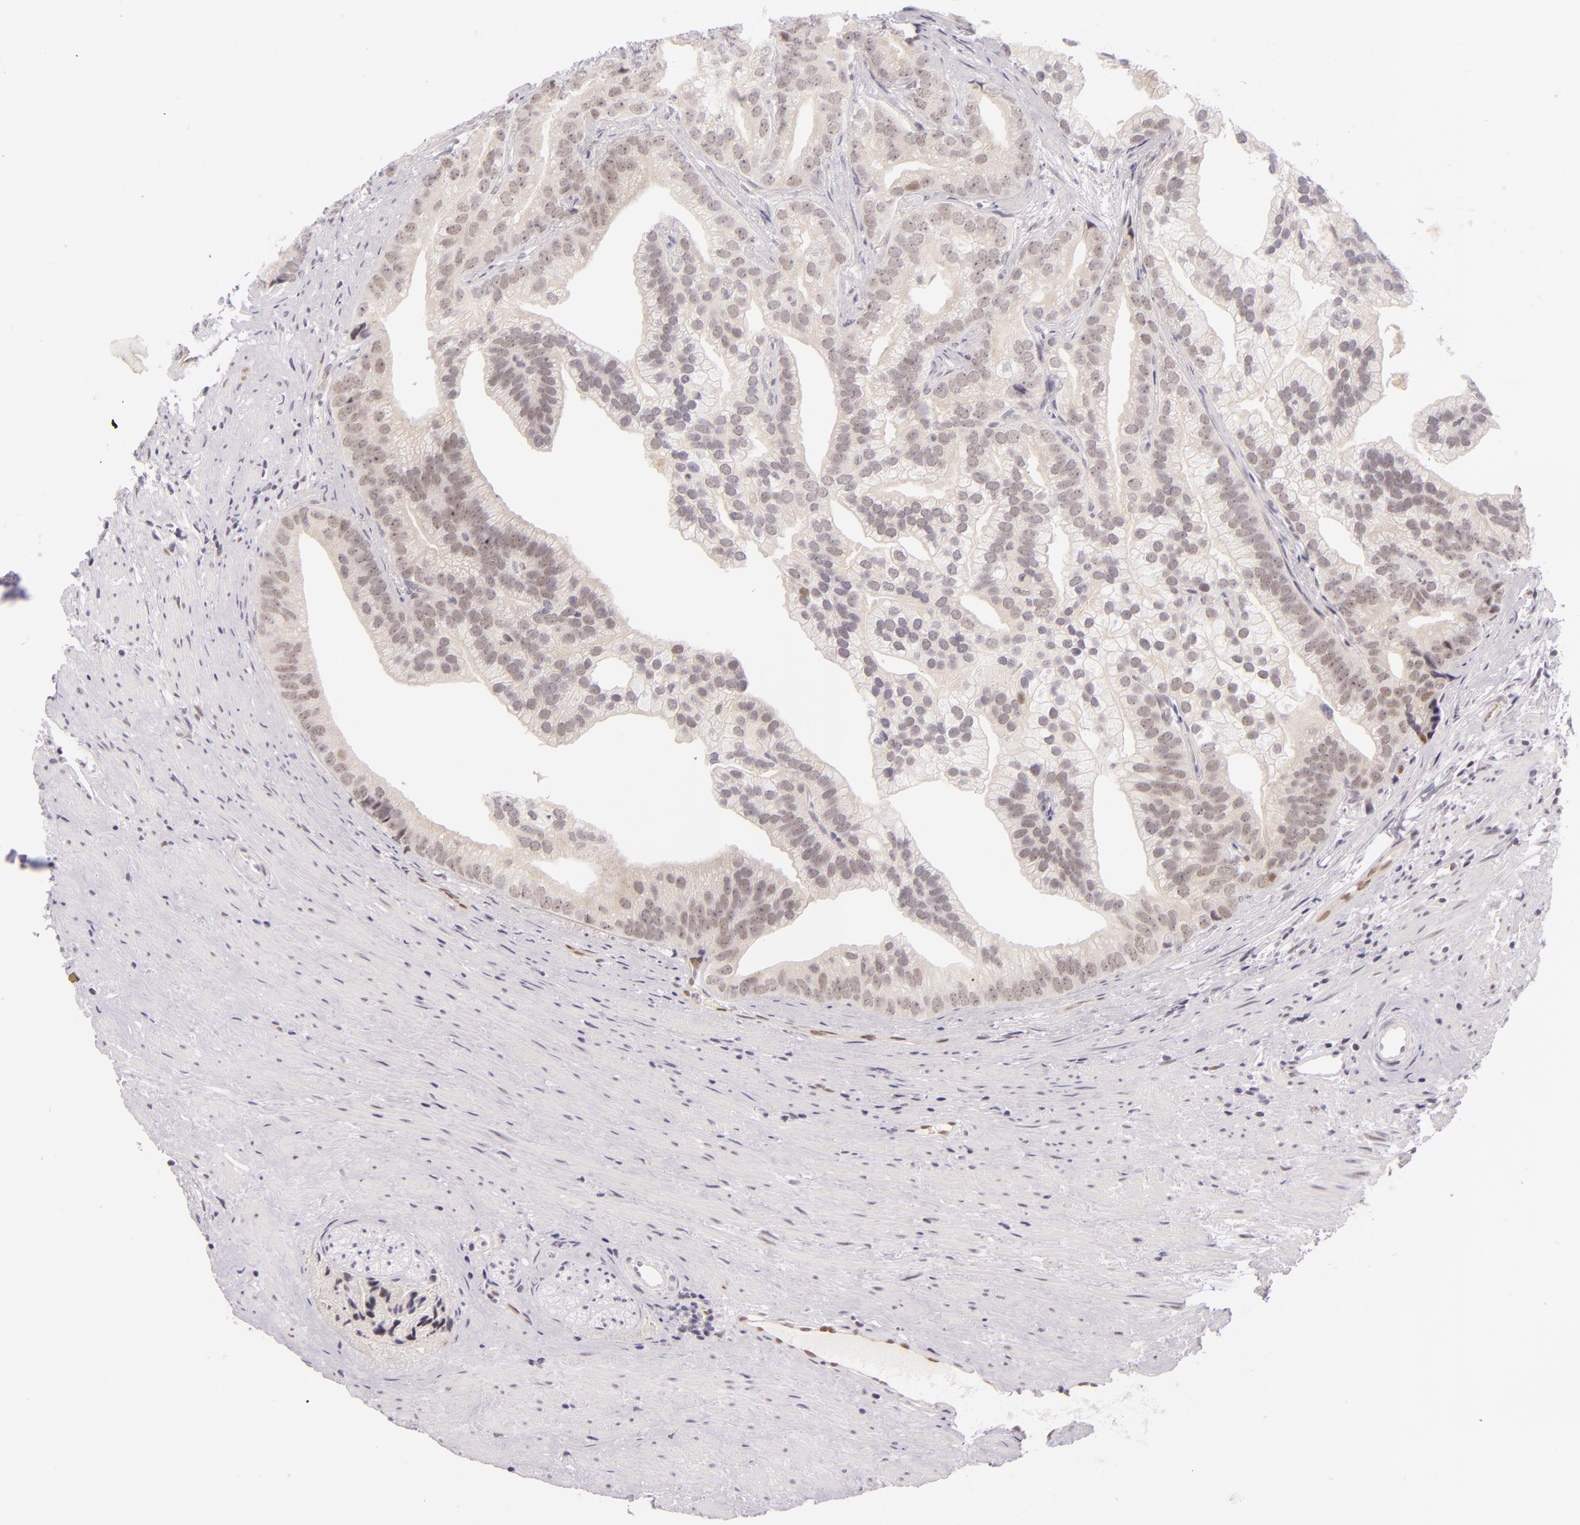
{"staining": {"intensity": "negative", "quantity": "none", "location": "none"}, "tissue": "prostate cancer", "cell_type": "Tumor cells", "image_type": "cancer", "snomed": [{"axis": "morphology", "description": "Adenocarcinoma, Low grade"}, {"axis": "topography", "description": "Prostate"}], "caption": "An image of prostate cancer (adenocarcinoma (low-grade)) stained for a protein displays no brown staining in tumor cells.", "gene": "BCL3", "patient": {"sex": "male", "age": 71}}